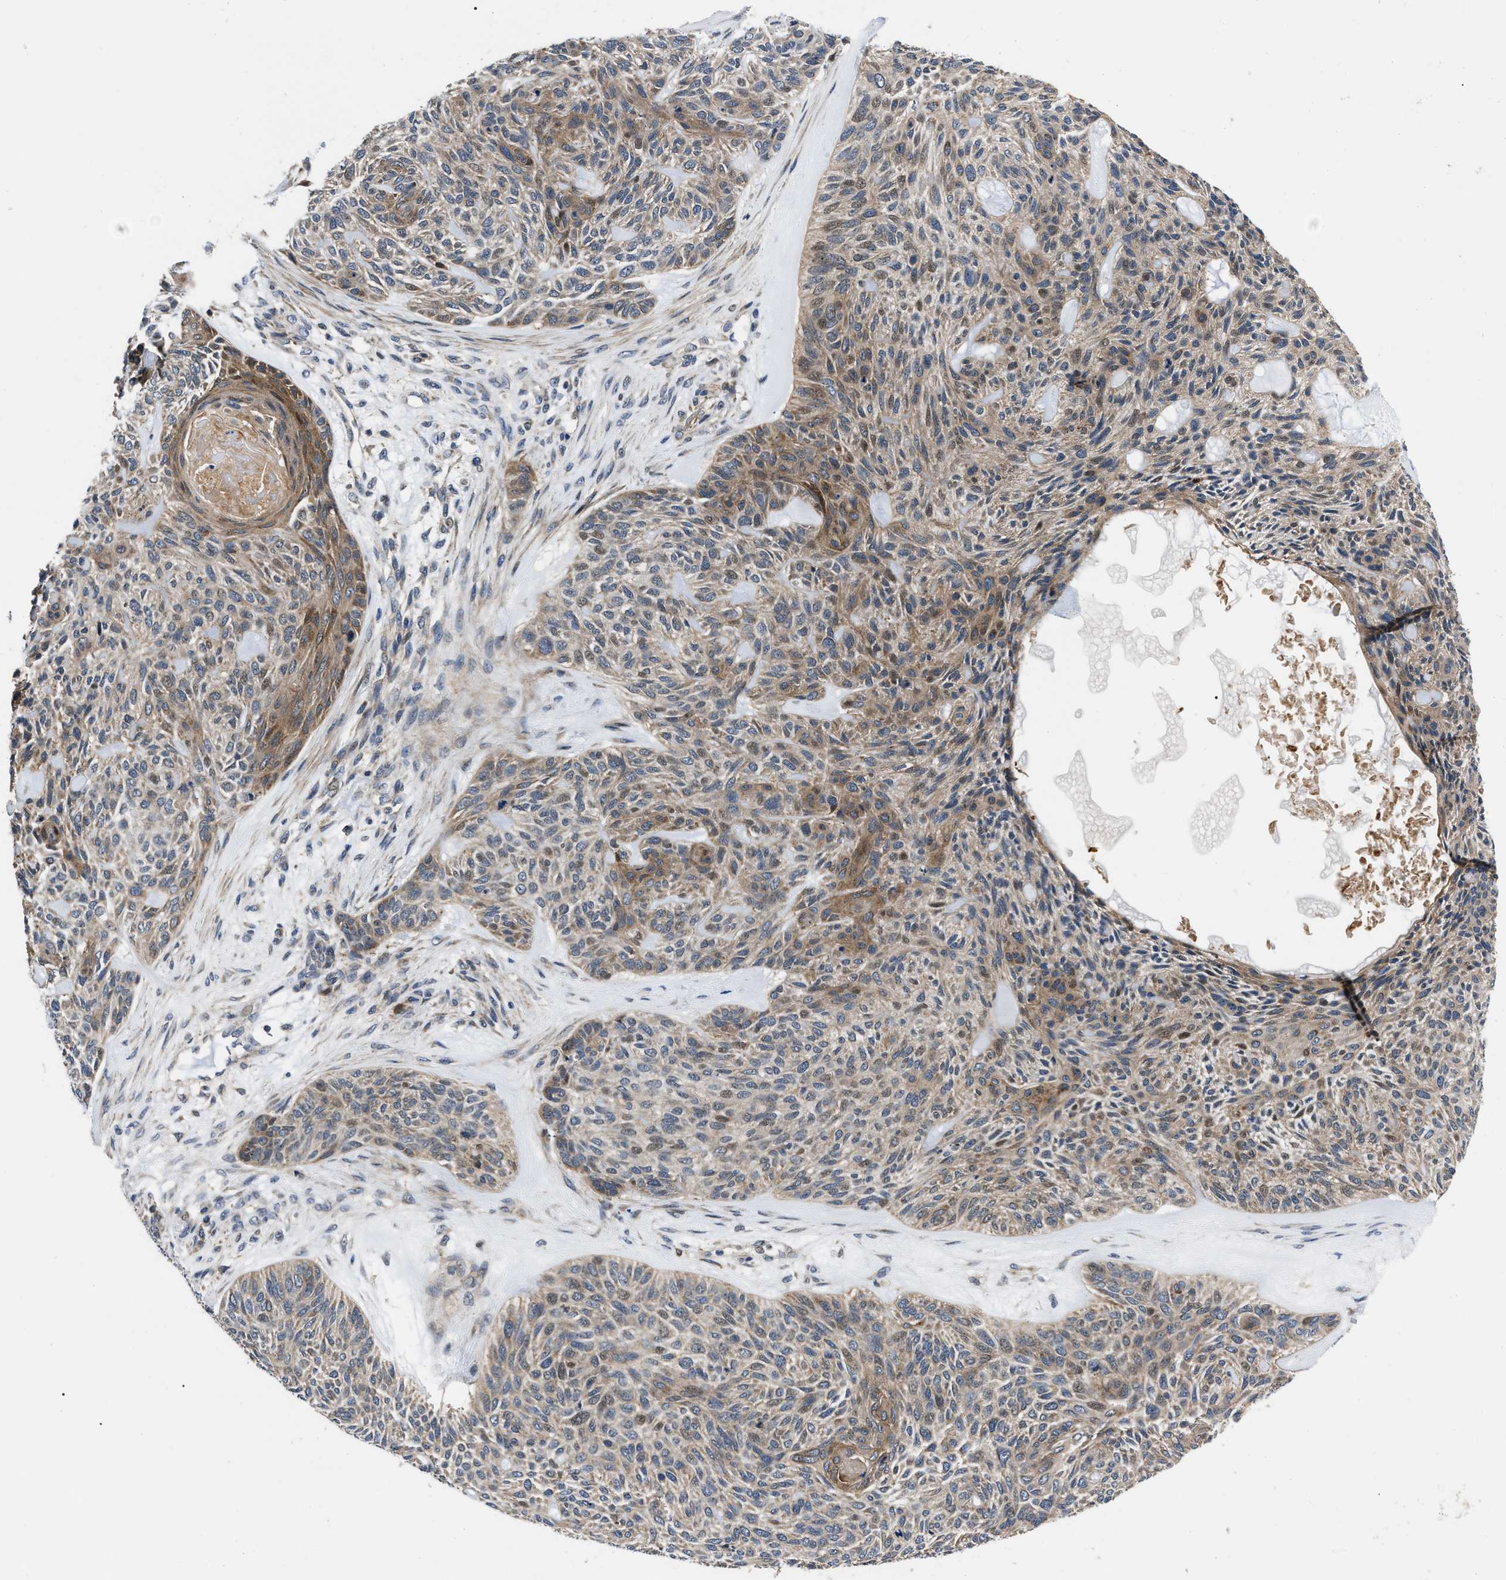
{"staining": {"intensity": "moderate", "quantity": ">75%", "location": "cytoplasmic/membranous"}, "tissue": "skin cancer", "cell_type": "Tumor cells", "image_type": "cancer", "snomed": [{"axis": "morphology", "description": "Basal cell carcinoma"}, {"axis": "topography", "description": "Skin"}], "caption": "A micrograph of human skin cancer stained for a protein shows moderate cytoplasmic/membranous brown staining in tumor cells.", "gene": "PPWD1", "patient": {"sex": "male", "age": 55}}